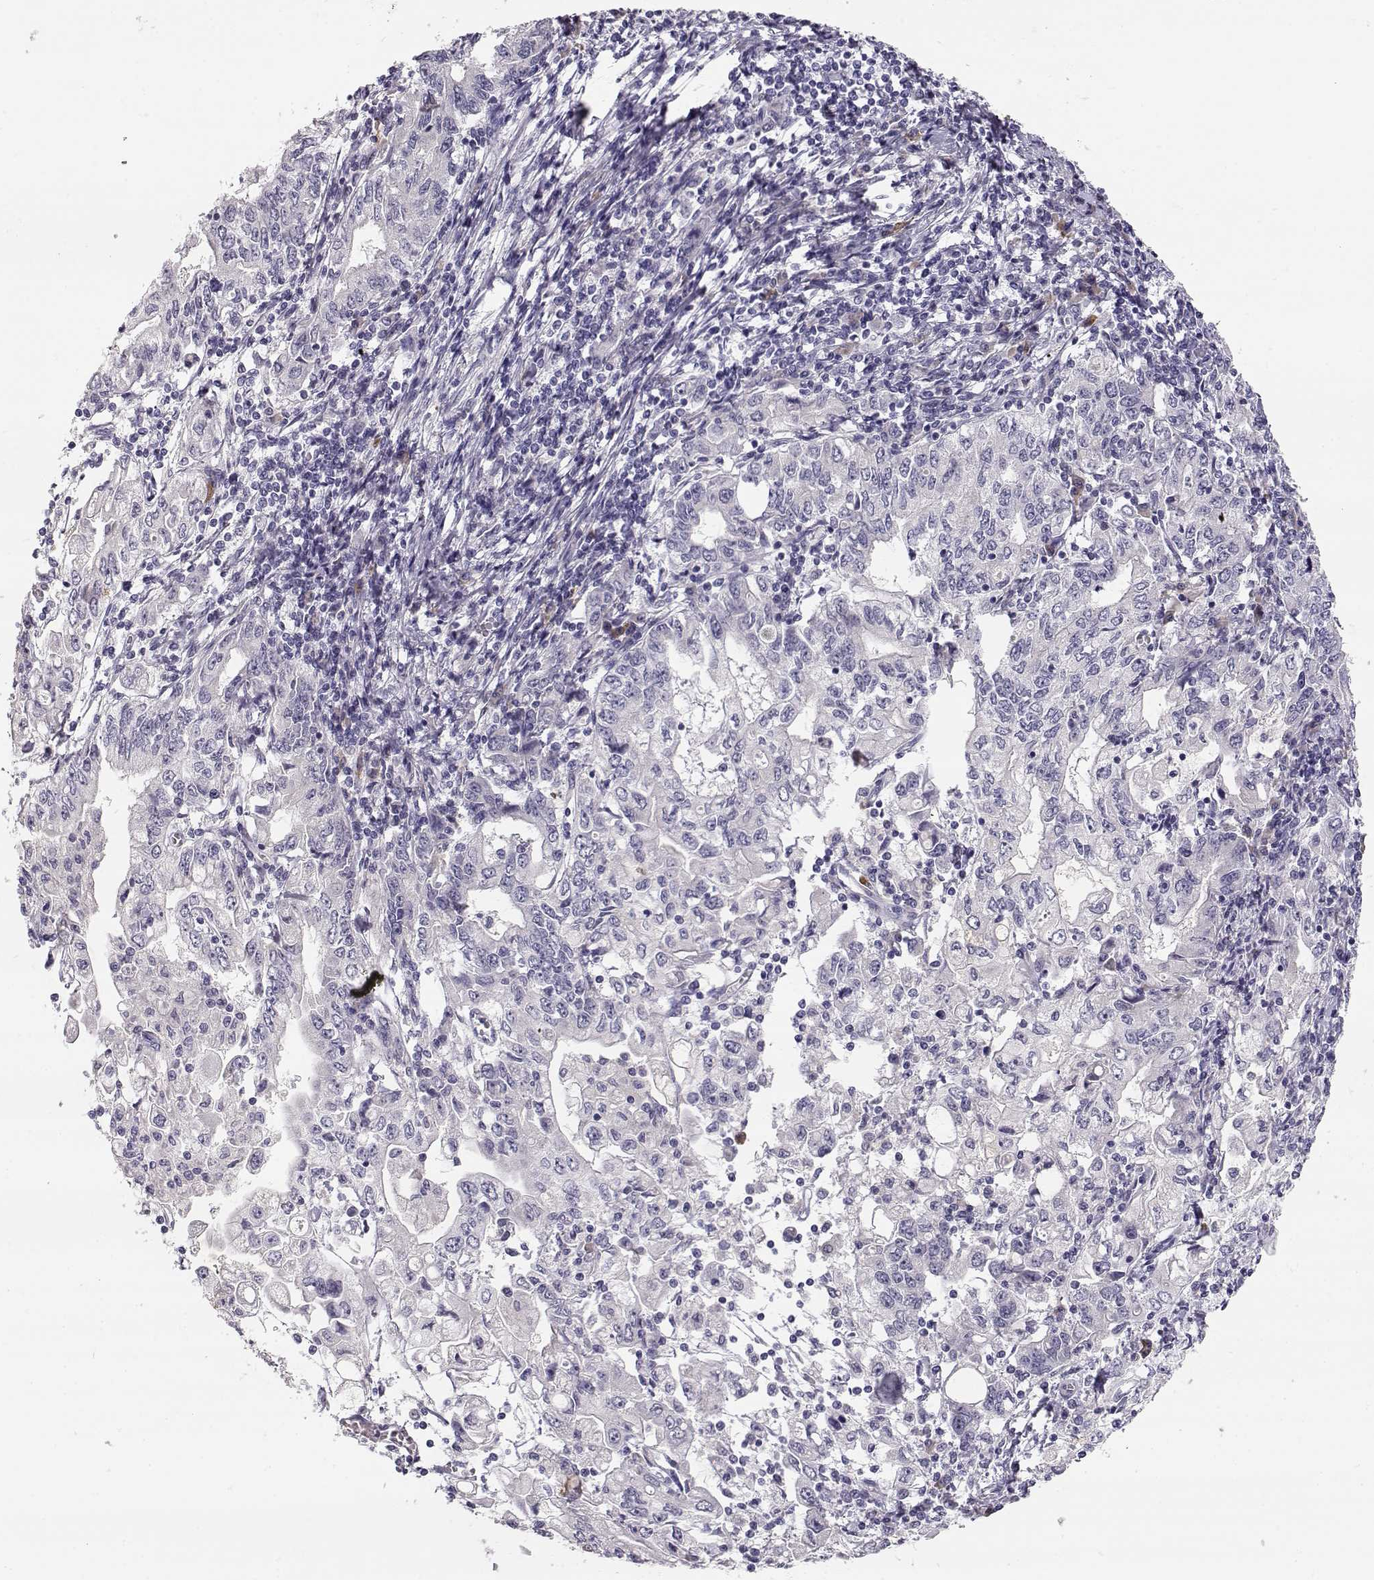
{"staining": {"intensity": "negative", "quantity": "none", "location": "none"}, "tissue": "stomach cancer", "cell_type": "Tumor cells", "image_type": "cancer", "snomed": [{"axis": "morphology", "description": "Adenocarcinoma, NOS"}, {"axis": "topography", "description": "Stomach, lower"}], "caption": "Tumor cells are negative for brown protein staining in stomach cancer.", "gene": "TTC26", "patient": {"sex": "female", "age": 72}}